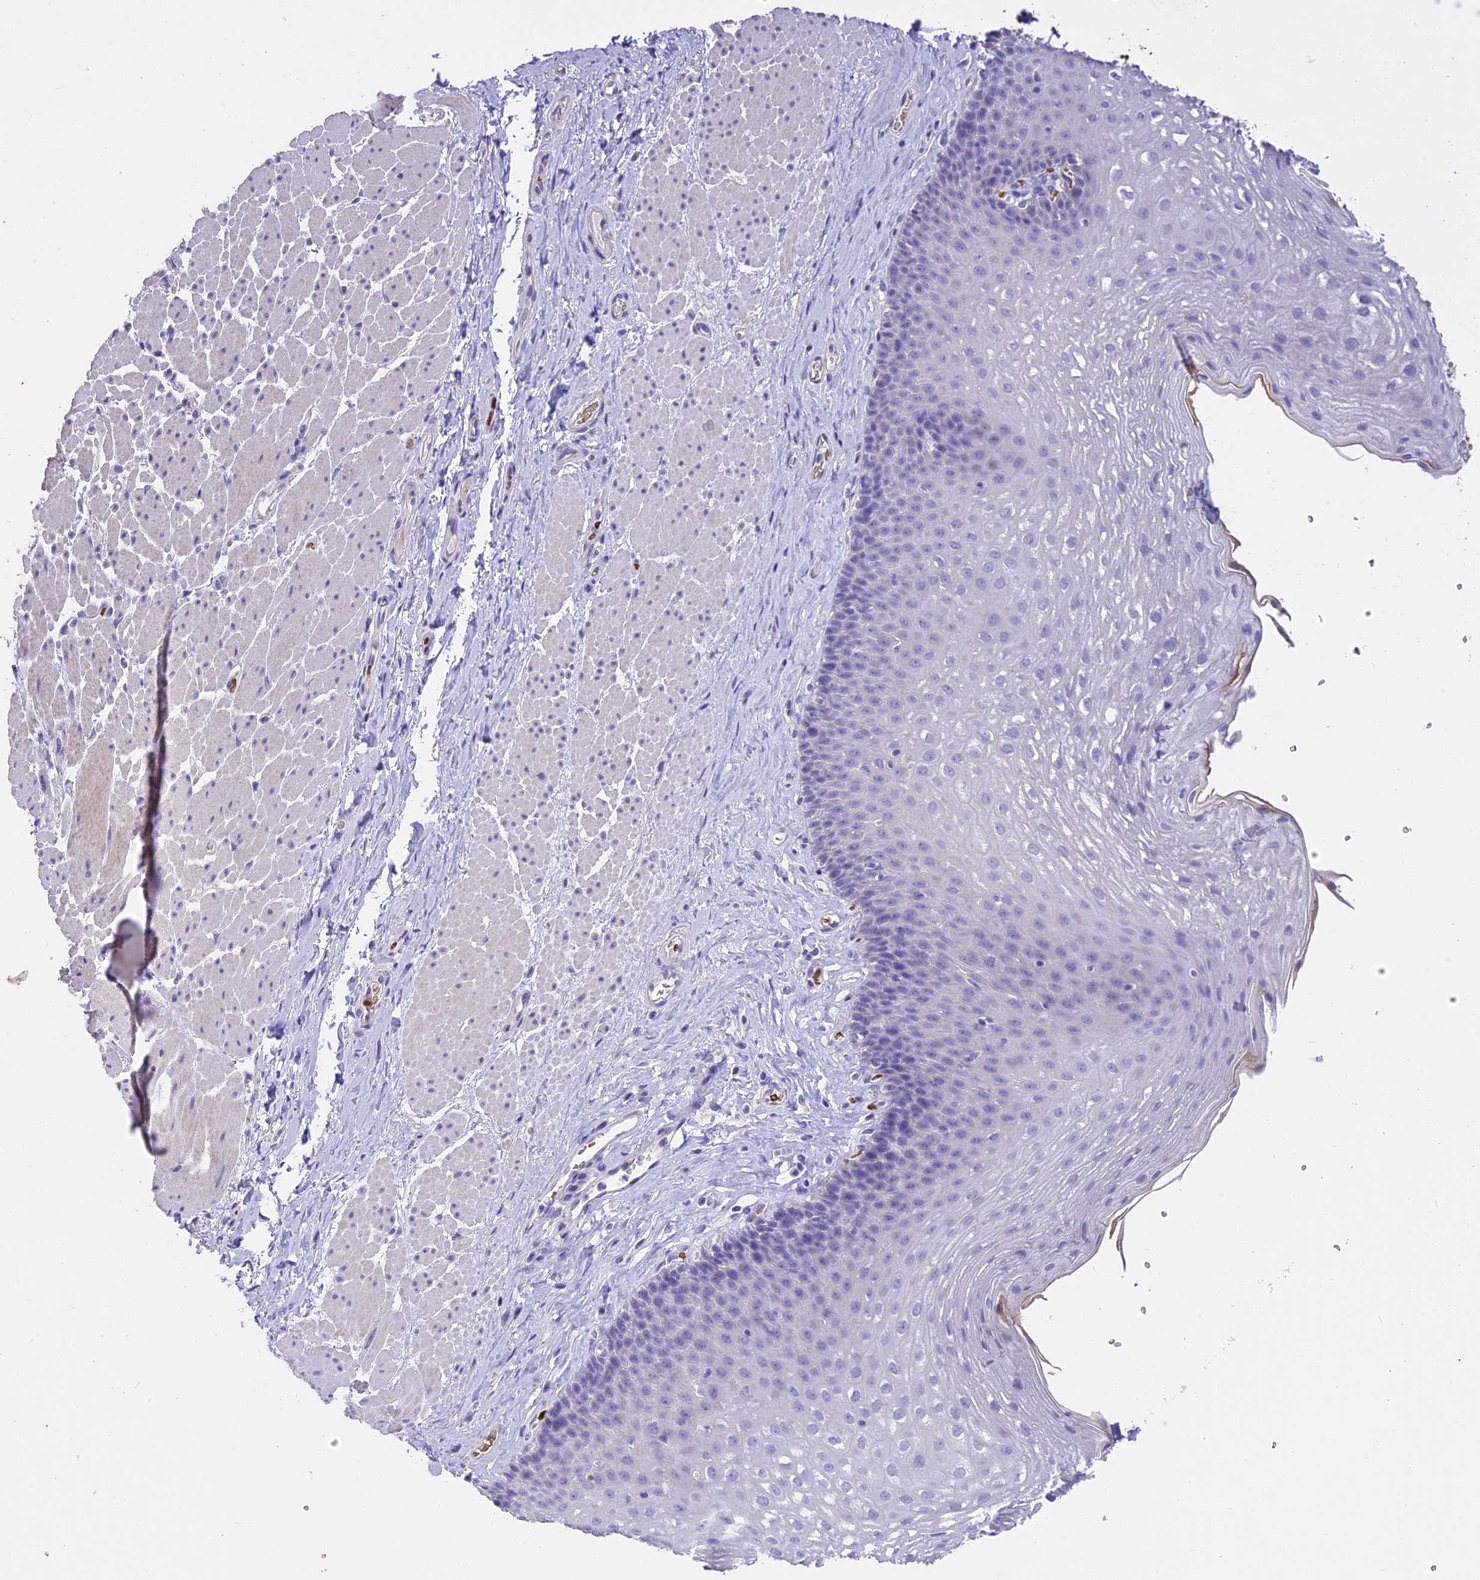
{"staining": {"intensity": "negative", "quantity": "none", "location": "none"}, "tissue": "esophagus", "cell_type": "Squamous epithelial cells", "image_type": "normal", "snomed": [{"axis": "morphology", "description": "Normal tissue, NOS"}, {"axis": "topography", "description": "Esophagus"}], "caption": "Micrograph shows no protein expression in squamous epithelial cells of normal esophagus. (Immunohistochemistry, brightfield microscopy, high magnification).", "gene": "TNNC2", "patient": {"sex": "female", "age": 66}}